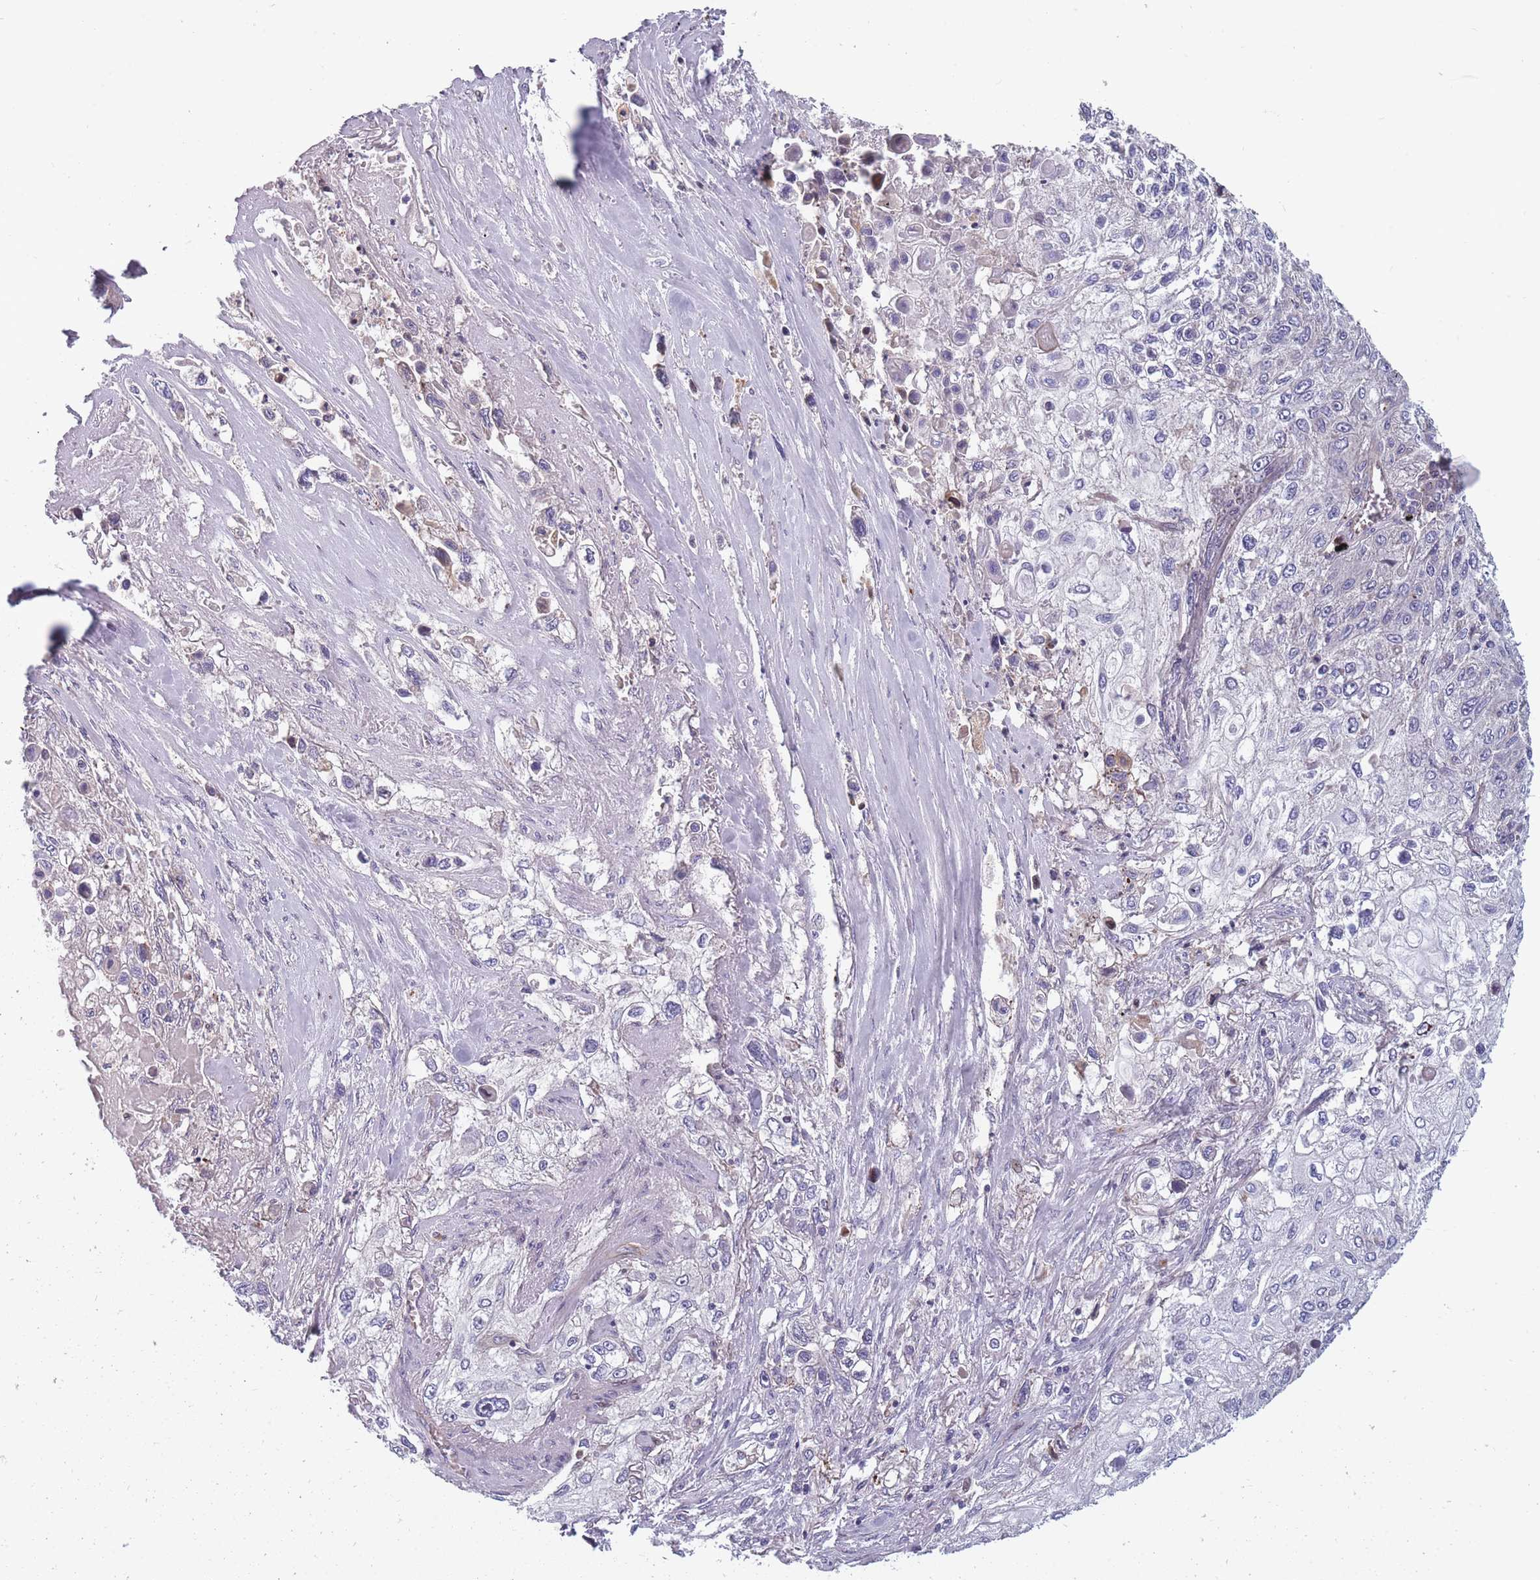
{"staining": {"intensity": "negative", "quantity": "none", "location": "none"}, "tissue": "lung cancer", "cell_type": "Tumor cells", "image_type": "cancer", "snomed": [{"axis": "morphology", "description": "Squamous cell carcinoma, NOS"}, {"axis": "topography", "description": "Lung"}], "caption": "A high-resolution image shows immunohistochemistry (IHC) staining of lung cancer (squamous cell carcinoma), which exhibits no significant positivity in tumor cells. (DAB (3,3'-diaminobenzidine) IHC visualized using brightfield microscopy, high magnification).", "gene": "FAM83F", "patient": {"sex": "female", "age": 69}}